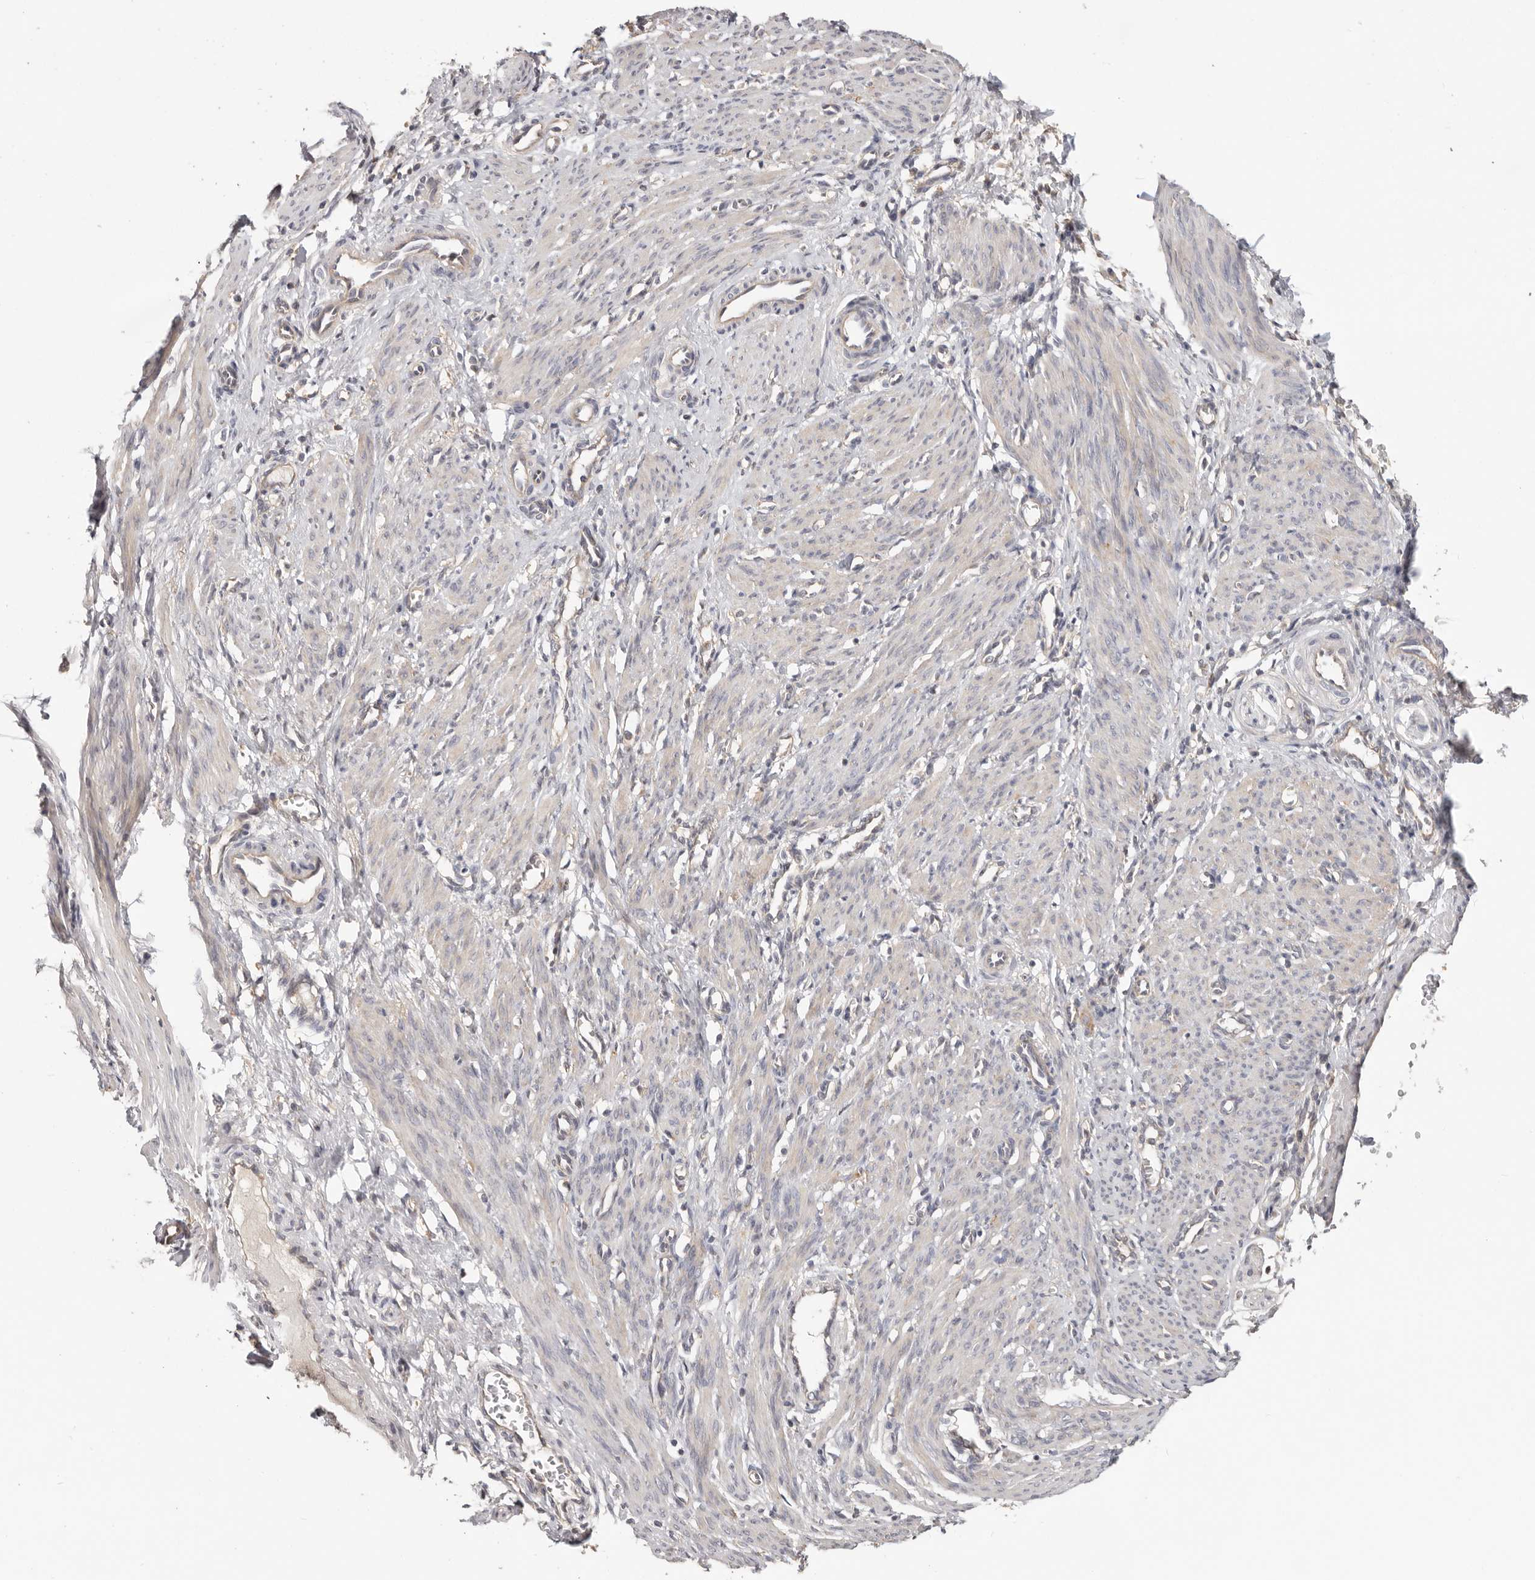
{"staining": {"intensity": "negative", "quantity": "none", "location": "none"}, "tissue": "smooth muscle", "cell_type": "Smooth muscle cells", "image_type": "normal", "snomed": [{"axis": "morphology", "description": "Normal tissue, NOS"}, {"axis": "topography", "description": "Endometrium"}], "caption": "The image demonstrates no staining of smooth muscle cells in unremarkable smooth muscle.", "gene": "LRP6", "patient": {"sex": "female", "age": 33}}